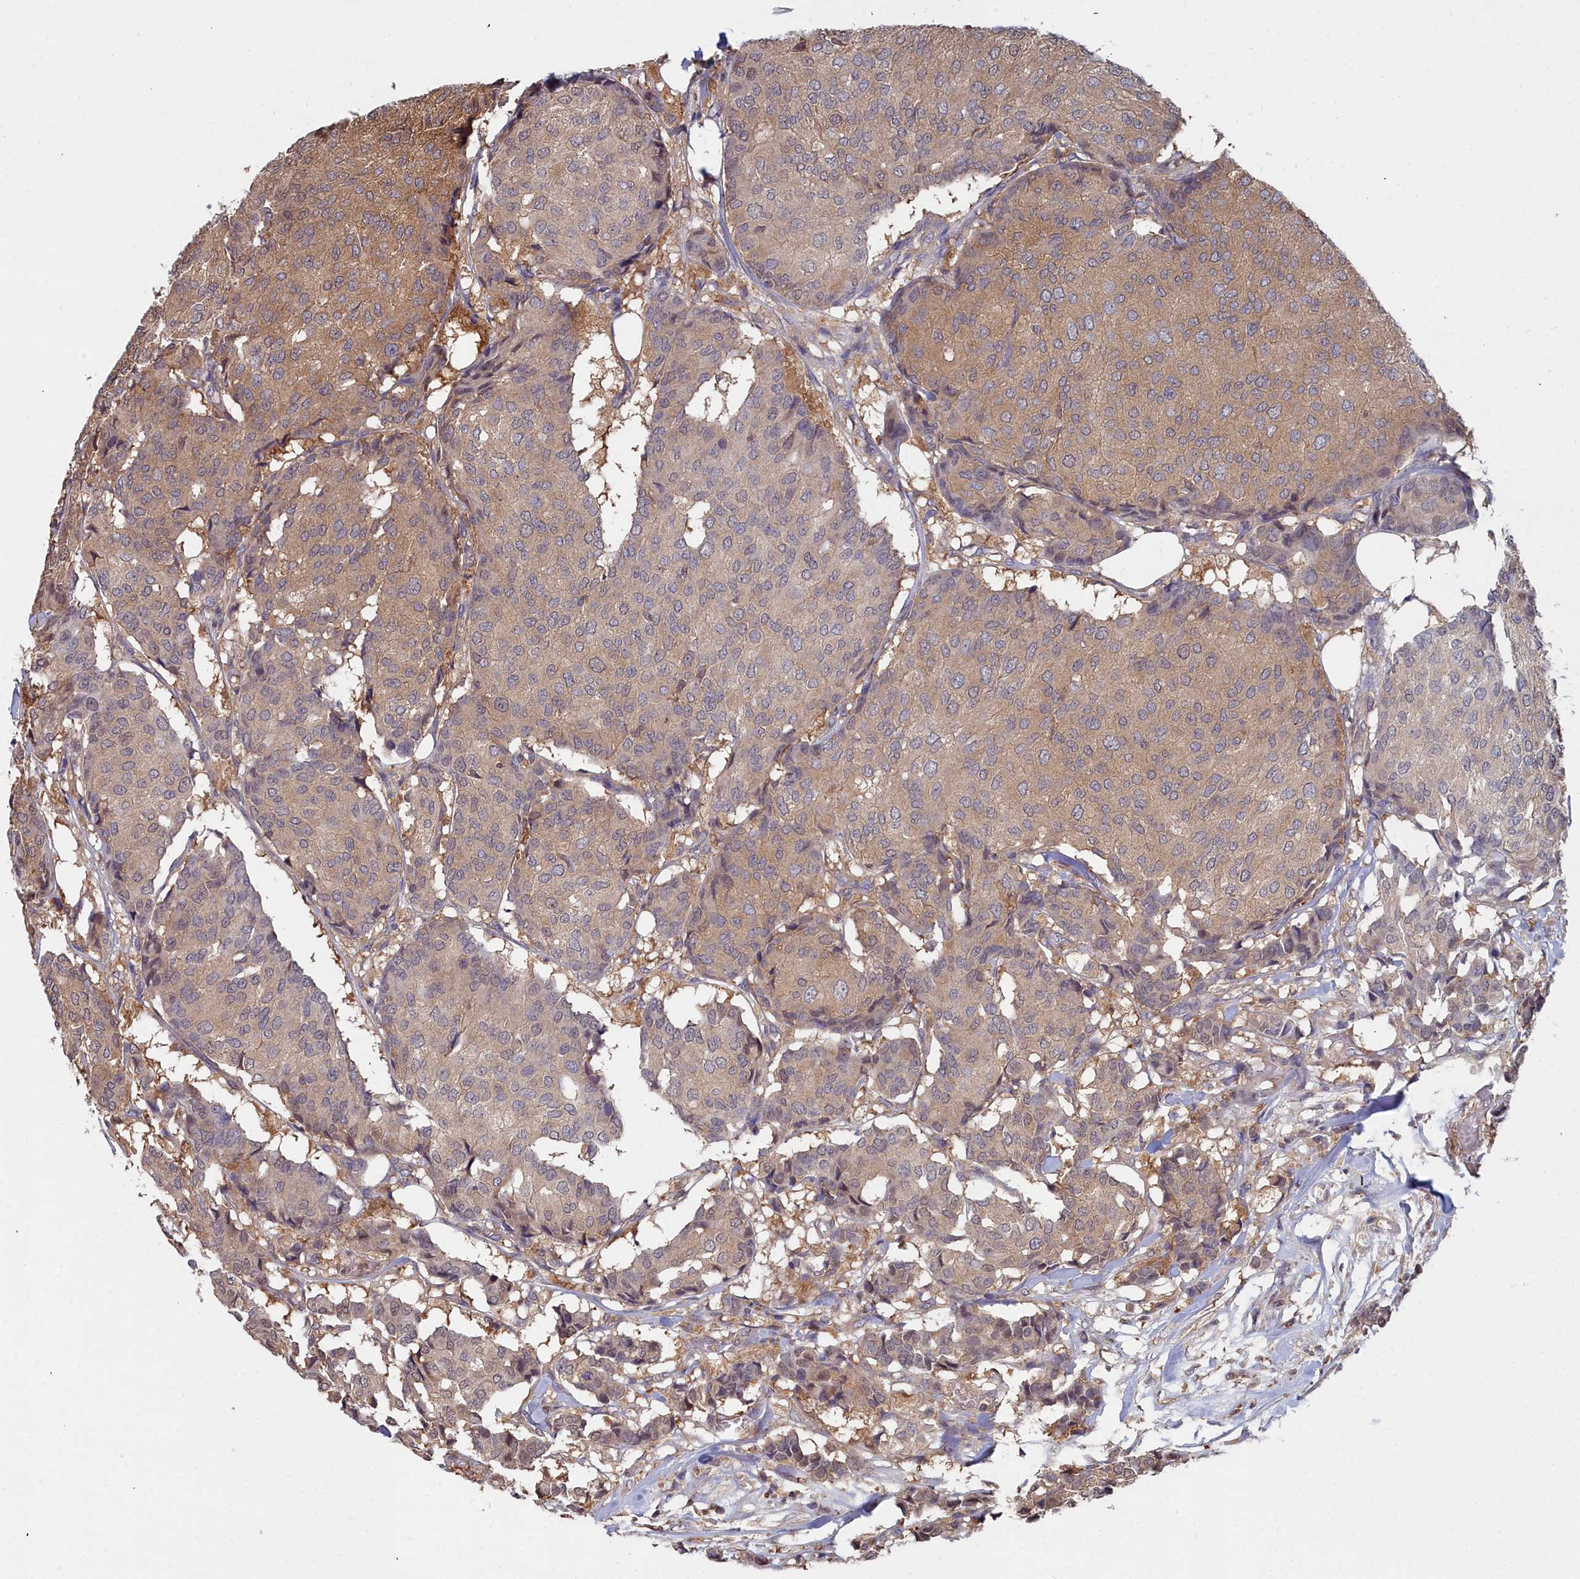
{"staining": {"intensity": "moderate", "quantity": "25%-75%", "location": "cytoplasmic/membranous"}, "tissue": "breast cancer", "cell_type": "Tumor cells", "image_type": "cancer", "snomed": [{"axis": "morphology", "description": "Duct carcinoma"}, {"axis": "topography", "description": "Breast"}], "caption": "IHC histopathology image of neoplastic tissue: human breast cancer stained using IHC reveals medium levels of moderate protein expression localized specifically in the cytoplasmic/membranous of tumor cells, appearing as a cytoplasmic/membranous brown color.", "gene": "GFRA2", "patient": {"sex": "female", "age": 75}}